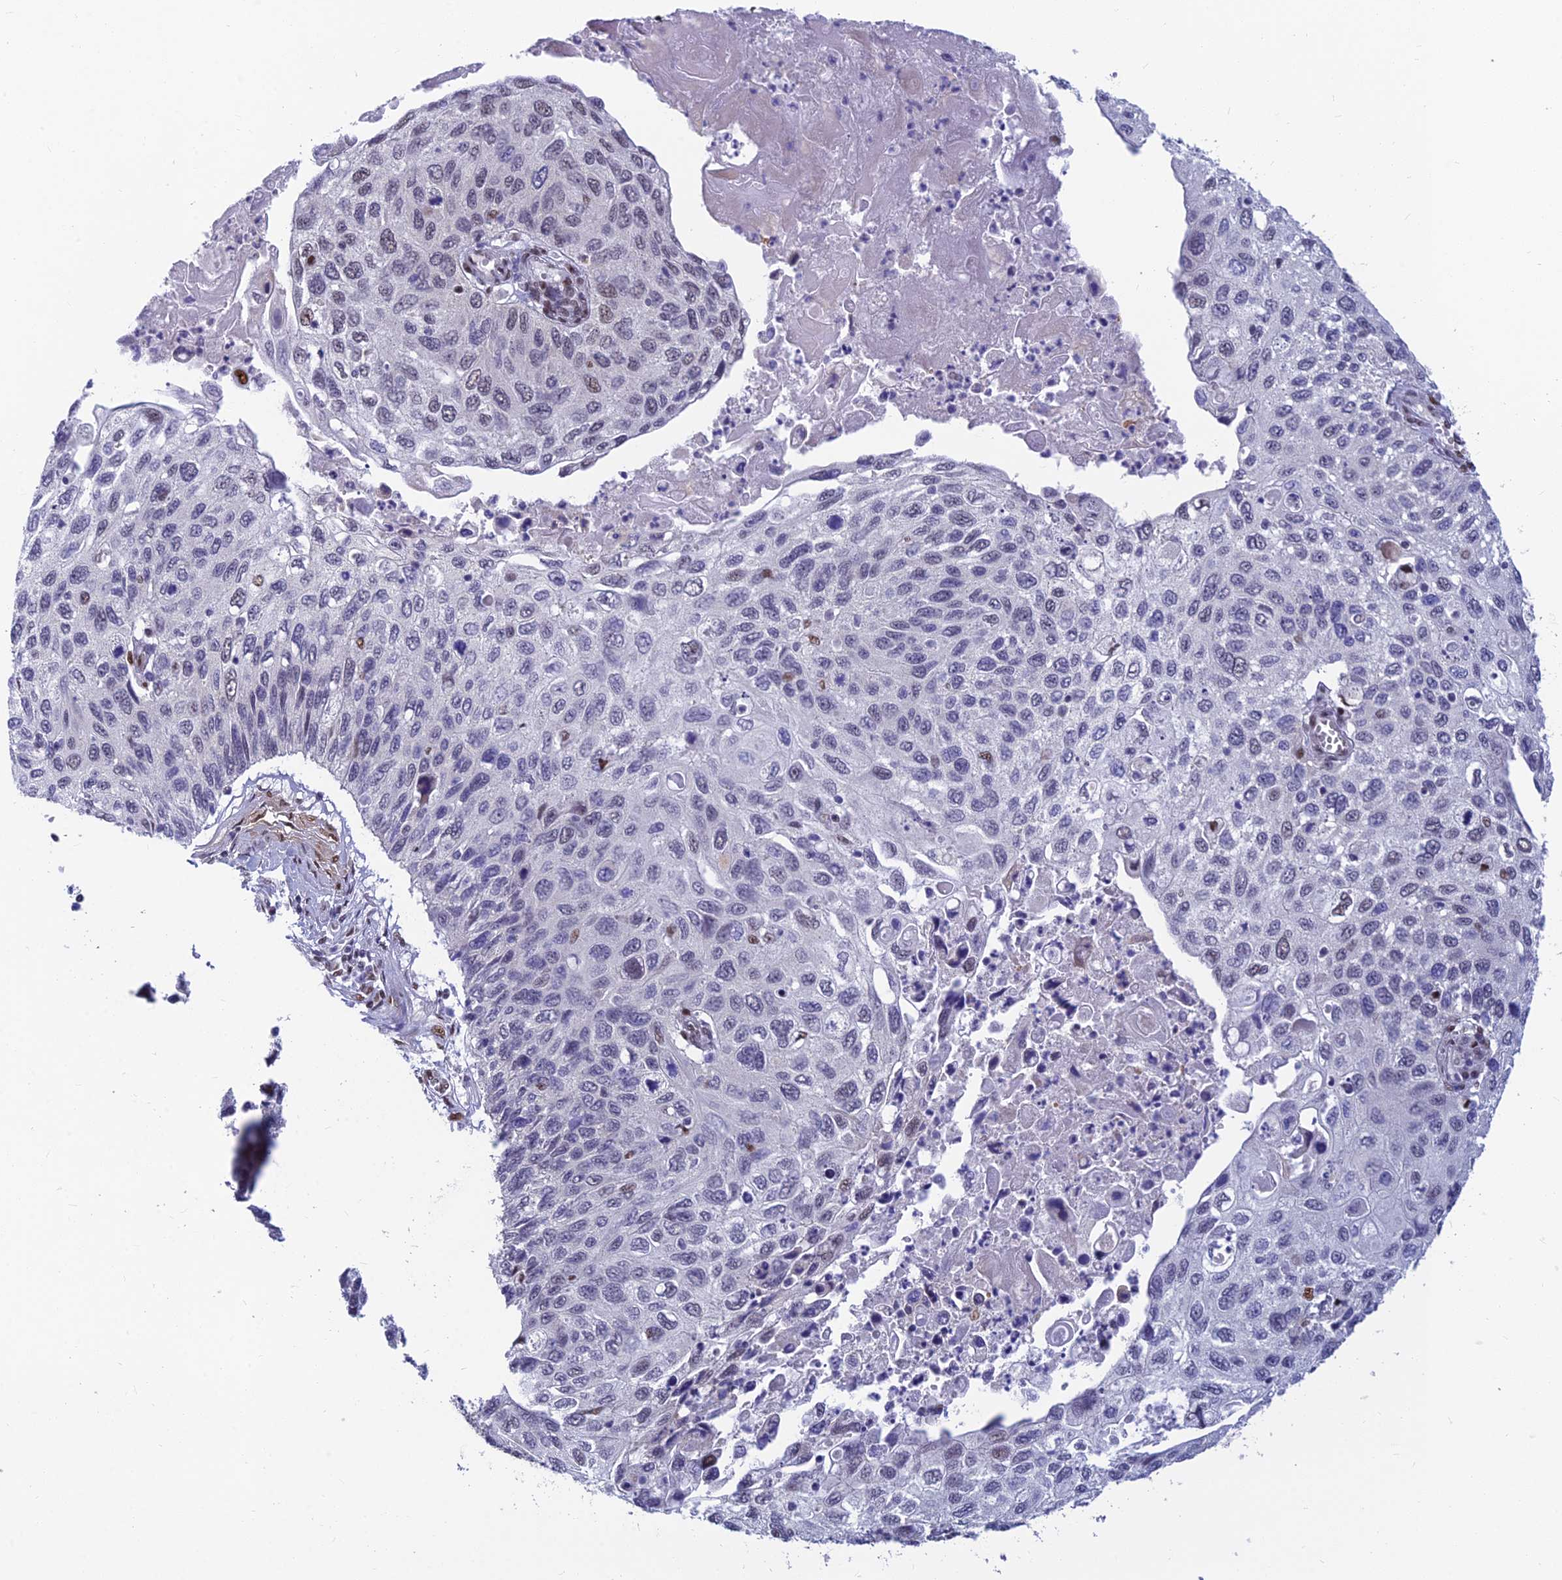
{"staining": {"intensity": "negative", "quantity": "none", "location": "none"}, "tissue": "cervical cancer", "cell_type": "Tumor cells", "image_type": "cancer", "snomed": [{"axis": "morphology", "description": "Squamous cell carcinoma, NOS"}, {"axis": "topography", "description": "Cervix"}], "caption": "Immunohistochemistry of human cervical cancer (squamous cell carcinoma) exhibits no expression in tumor cells. (Brightfield microscopy of DAB (3,3'-diaminobenzidine) immunohistochemistry at high magnification).", "gene": "CLK4", "patient": {"sex": "female", "age": 70}}